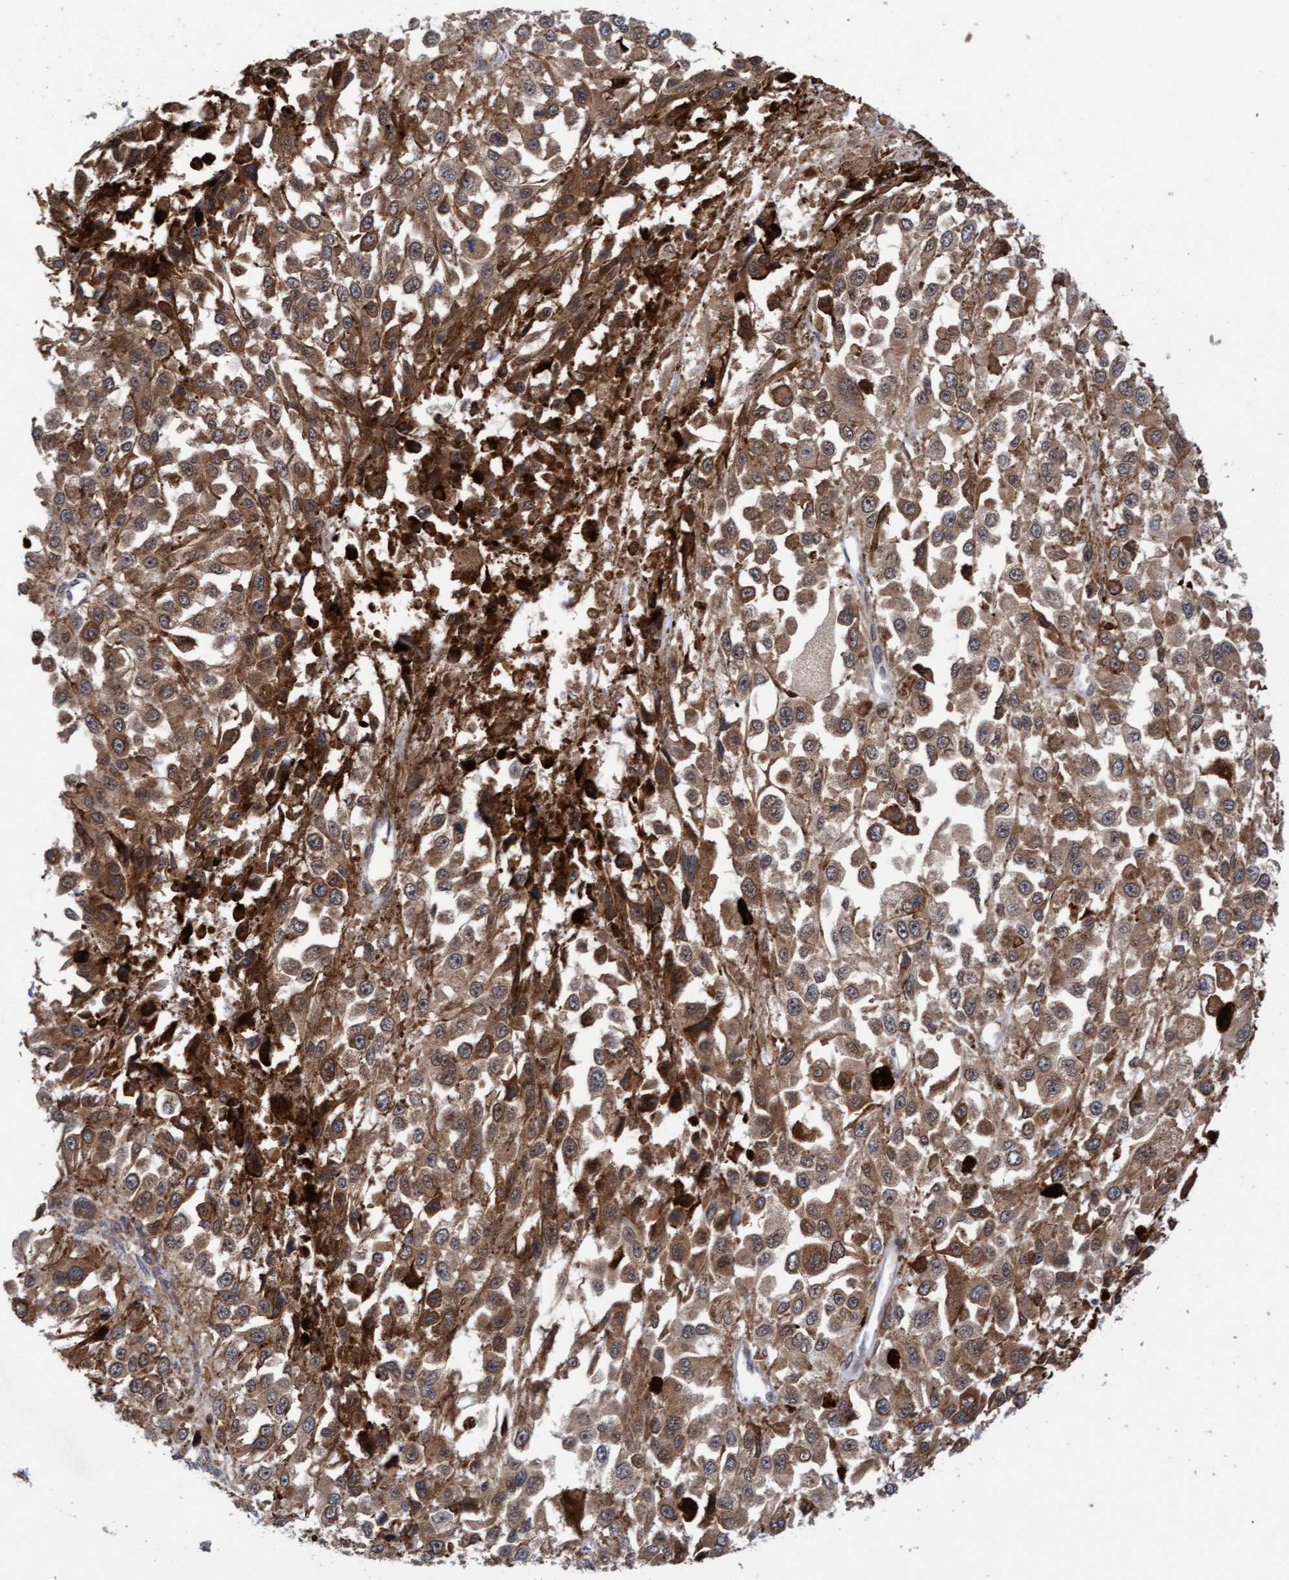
{"staining": {"intensity": "moderate", "quantity": ">75%", "location": "cytoplasmic/membranous"}, "tissue": "melanoma", "cell_type": "Tumor cells", "image_type": "cancer", "snomed": [{"axis": "morphology", "description": "Malignant melanoma, Metastatic site"}, {"axis": "topography", "description": "Lymph node"}], "caption": "A medium amount of moderate cytoplasmic/membranous expression is seen in about >75% of tumor cells in melanoma tissue.", "gene": "TANC2", "patient": {"sex": "male", "age": 59}}